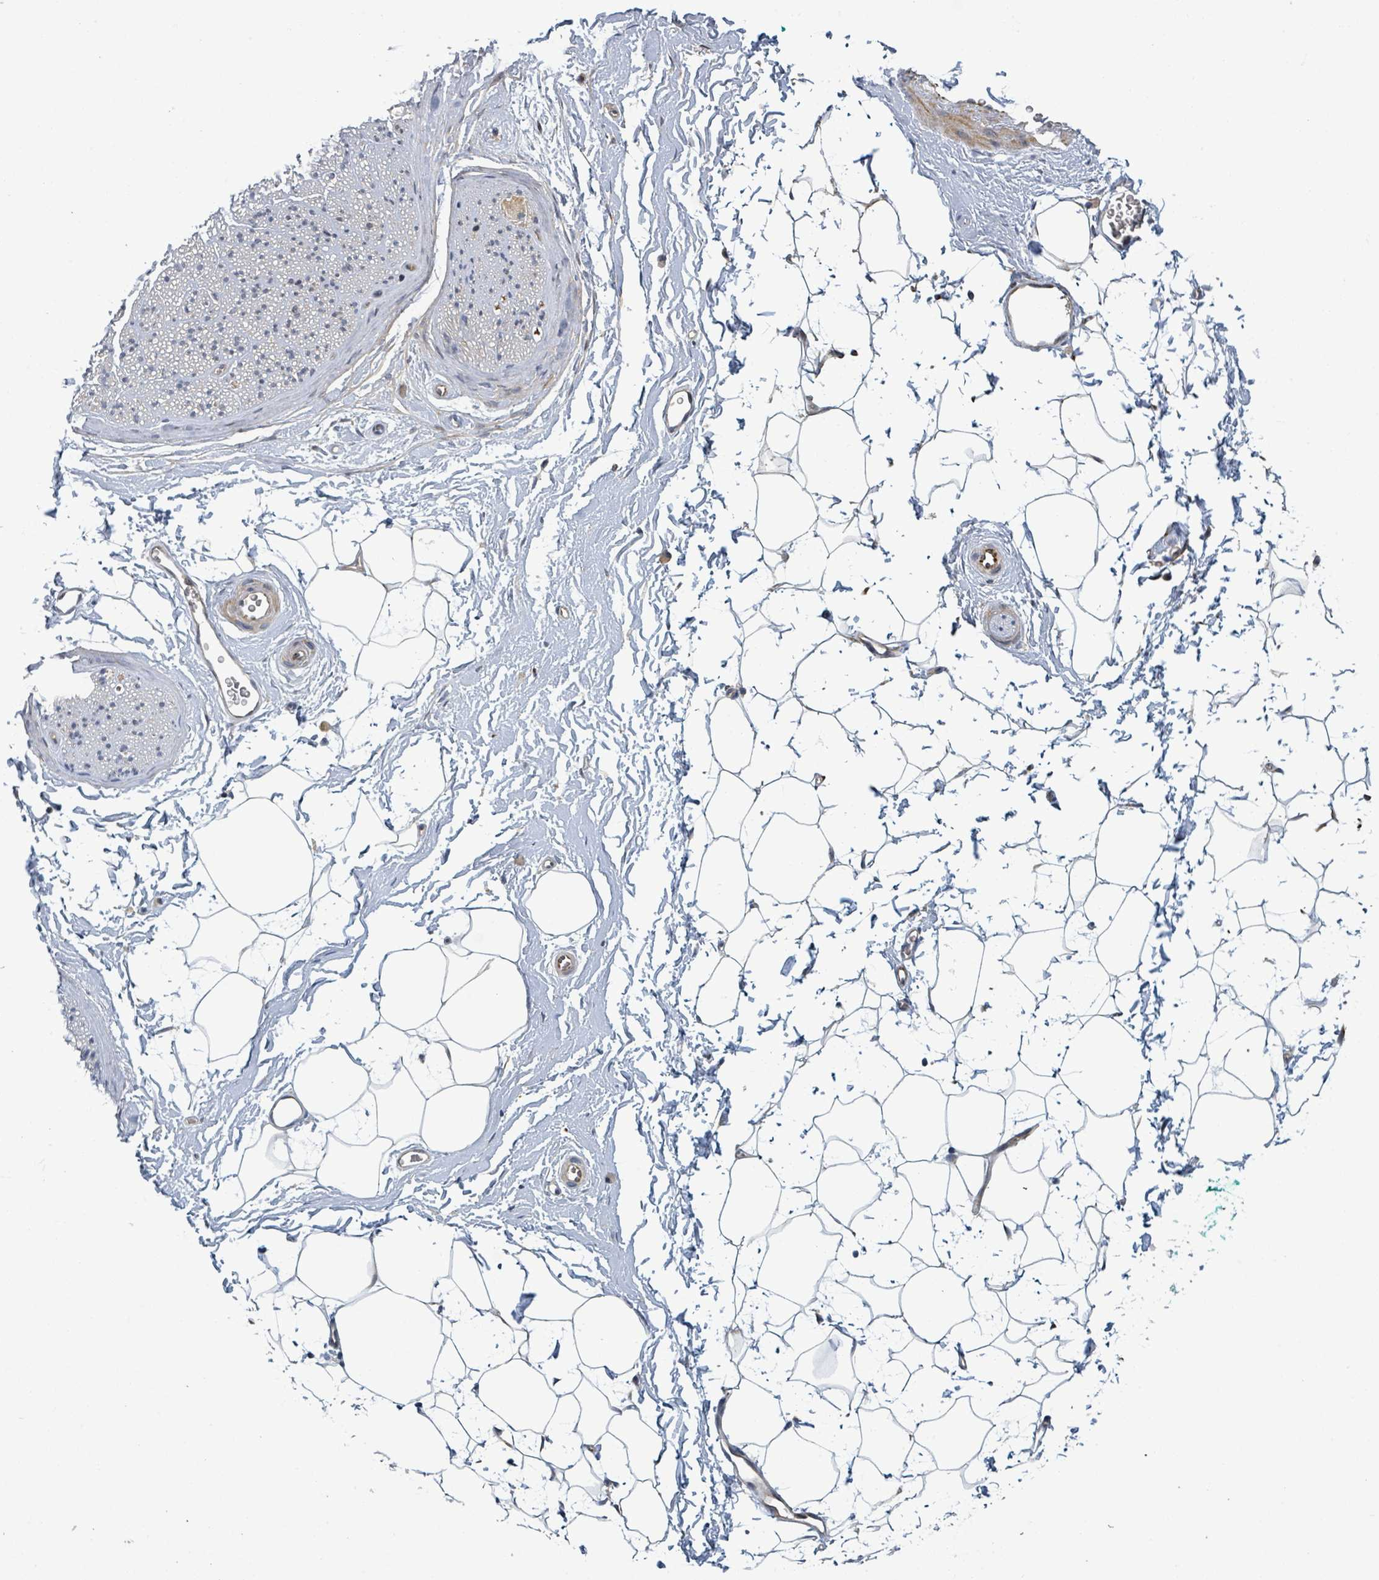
{"staining": {"intensity": "negative", "quantity": "none", "location": "none"}, "tissue": "adipose tissue", "cell_type": "Adipocytes", "image_type": "normal", "snomed": [{"axis": "morphology", "description": "Normal tissue, NOS"}, {"axis": "morphology", "description": "Adenocarcinoma, High grade"}, {"axis": "topography", "description": "Prostate"}, {"axis": "topography", "description": "Peripheral nerve tissue"}], "caption": "Immunohistochemistry histopathology image of normal adipose tissue: adipose tissue stained with DAB (3,3'-diaminobenzidine) shows no significant protein expression in adipocytes.", "gene": "ITGA11", "patient": {"sex": "male", "age": 68}}